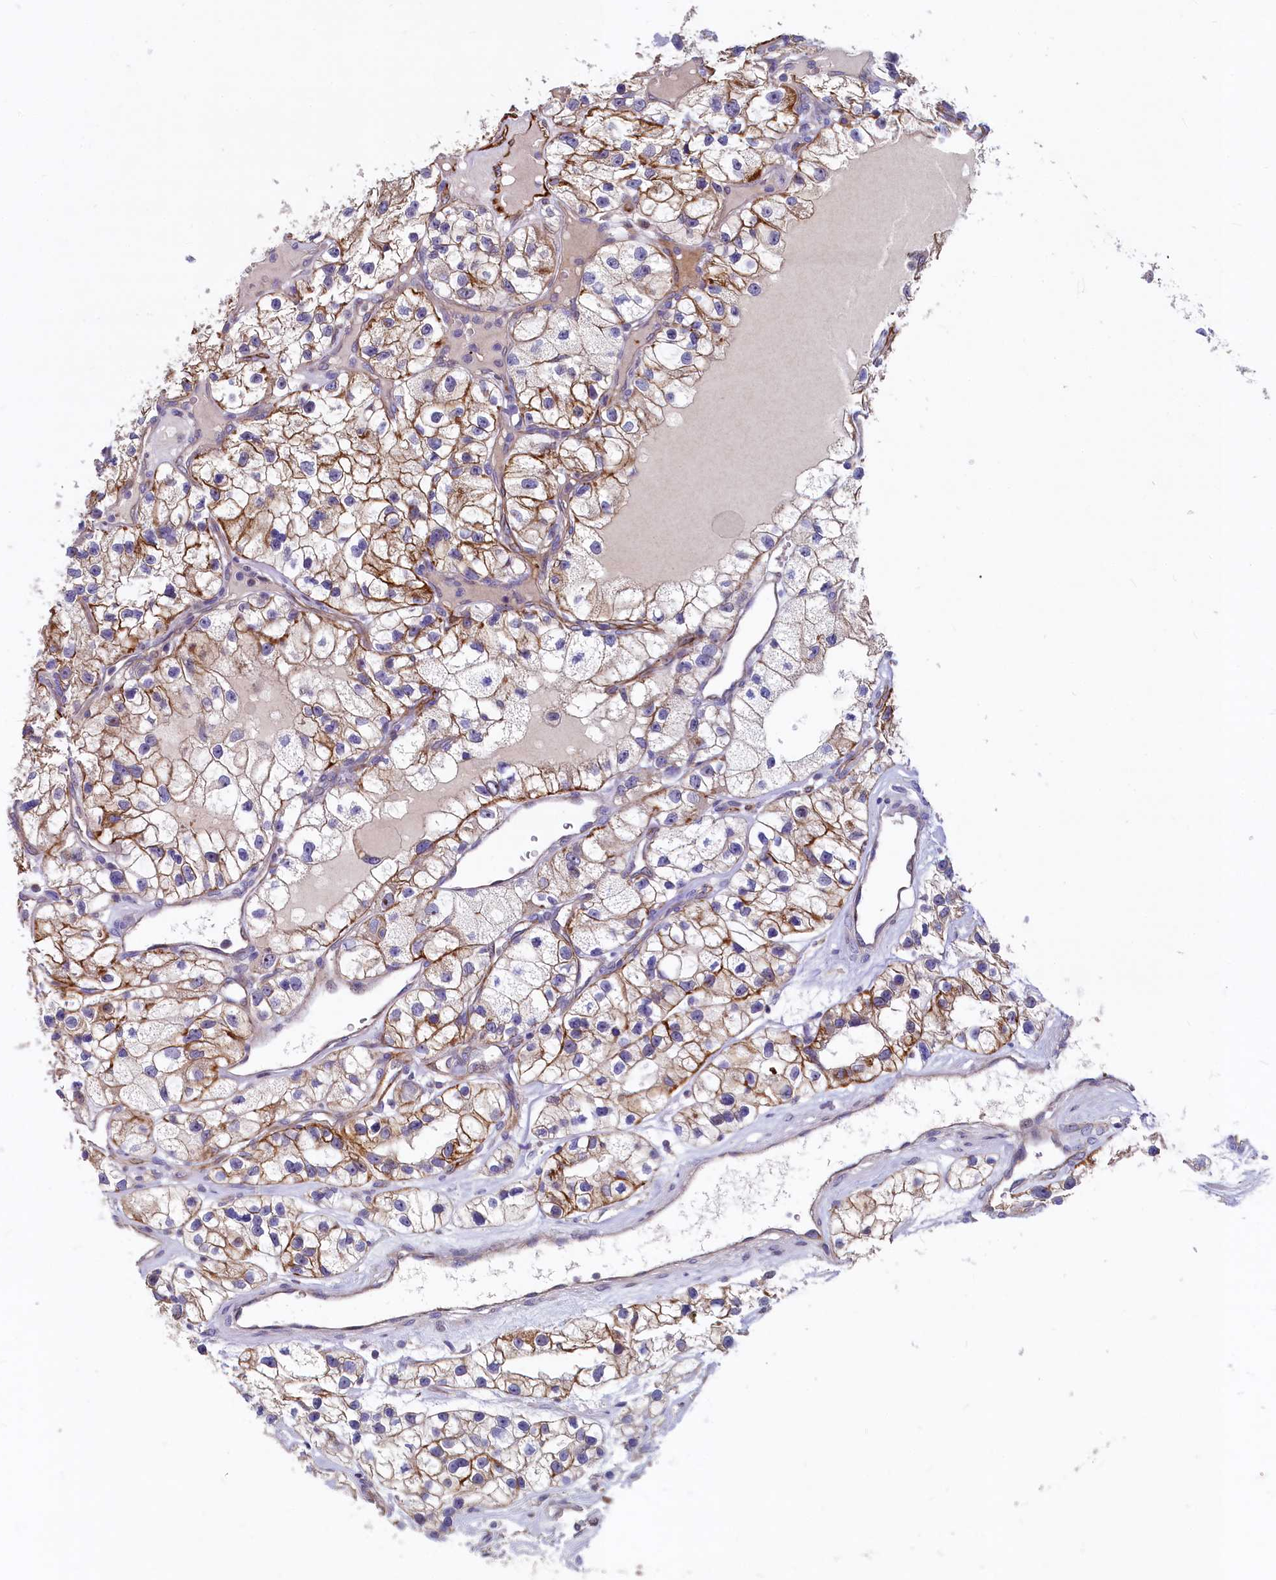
{"staining": {"intensity": "moderate", "quantity": ">75%", "location": "cytoplasmic/membranous"}, "tissue": "renal cancer", "cell_type": "Tumor cells", "image_type": "cancer", "snomed": [{"axis": "morphology", "description": "Adenocarcinoma, NOS"}, {"axis": "topography", "description": "Kidney"}], "caption": "This is an image of immunohistochemistry (IHC) staining of renal cancer (adenocarcinoma), which shows moderate staining in the cytoplasmic/membranous of tumor cells.", "gene": "ASXL3", "patient": {"sex": "female", "age": 57}}